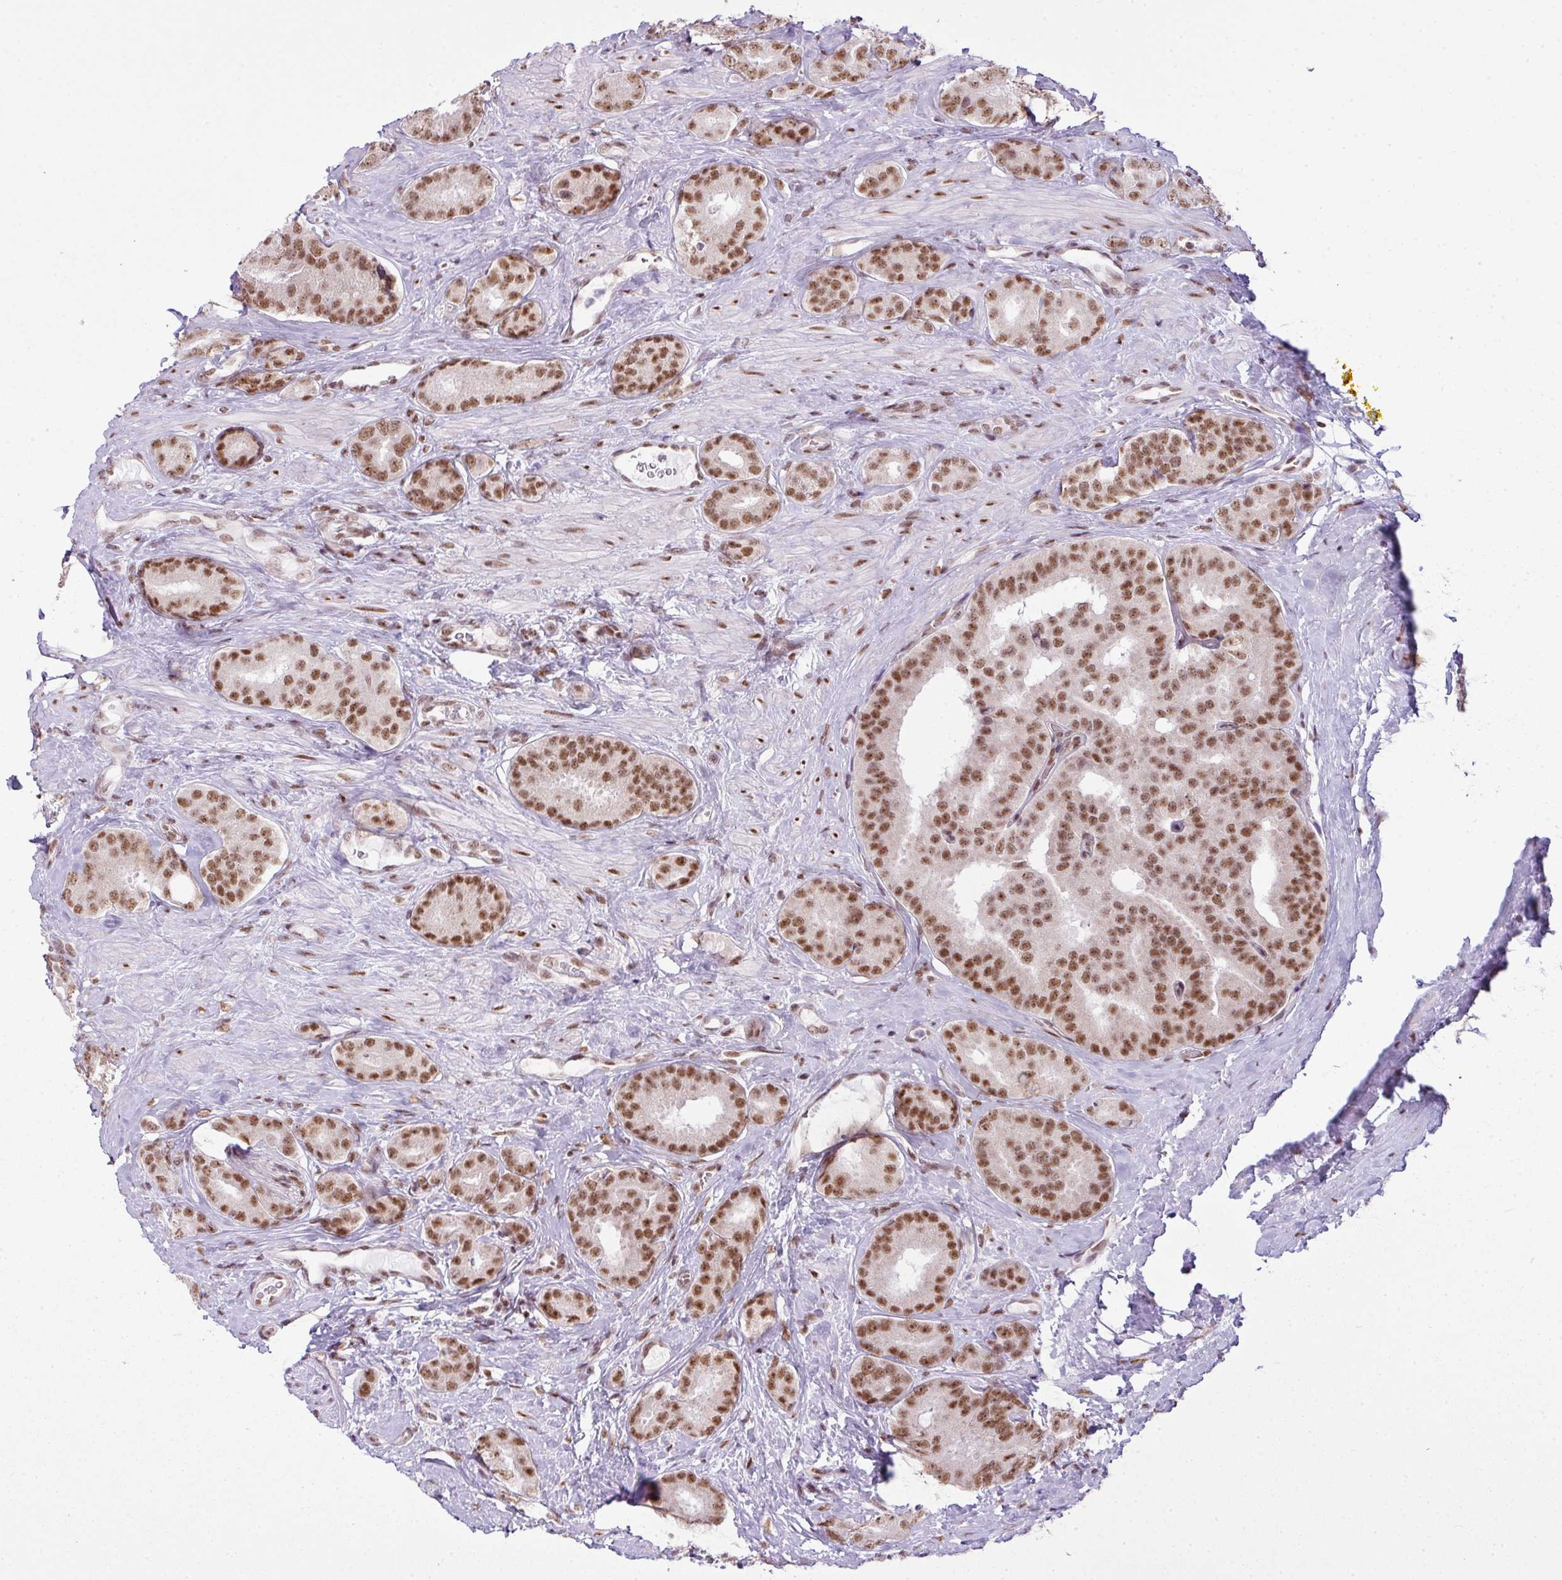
{"staining": {"intensity": "moderate", "quantity": ">75%", "location": "nuclear"}, "tissue": "prostate cancer", "cell_type": "Tumor cells", "image_type": "cancer", "snomed": [{"axis": "morphology", "description": "Adenocarcinoma, High grade"}, {"axis": "topography", "description": "Prostate"}], "caption": "Protein analysis of prostate adenocarcinoma (high-grade) tissue reveals moderate nuclear staining in approximately >75% of tumor cells. Using DAB (brown) and hematoxylin (blue) stains, captured at high magnification using brightfield microscopy.", "gene": "ARL6IP4", "patient": {"sex": "male", "age": 63}}